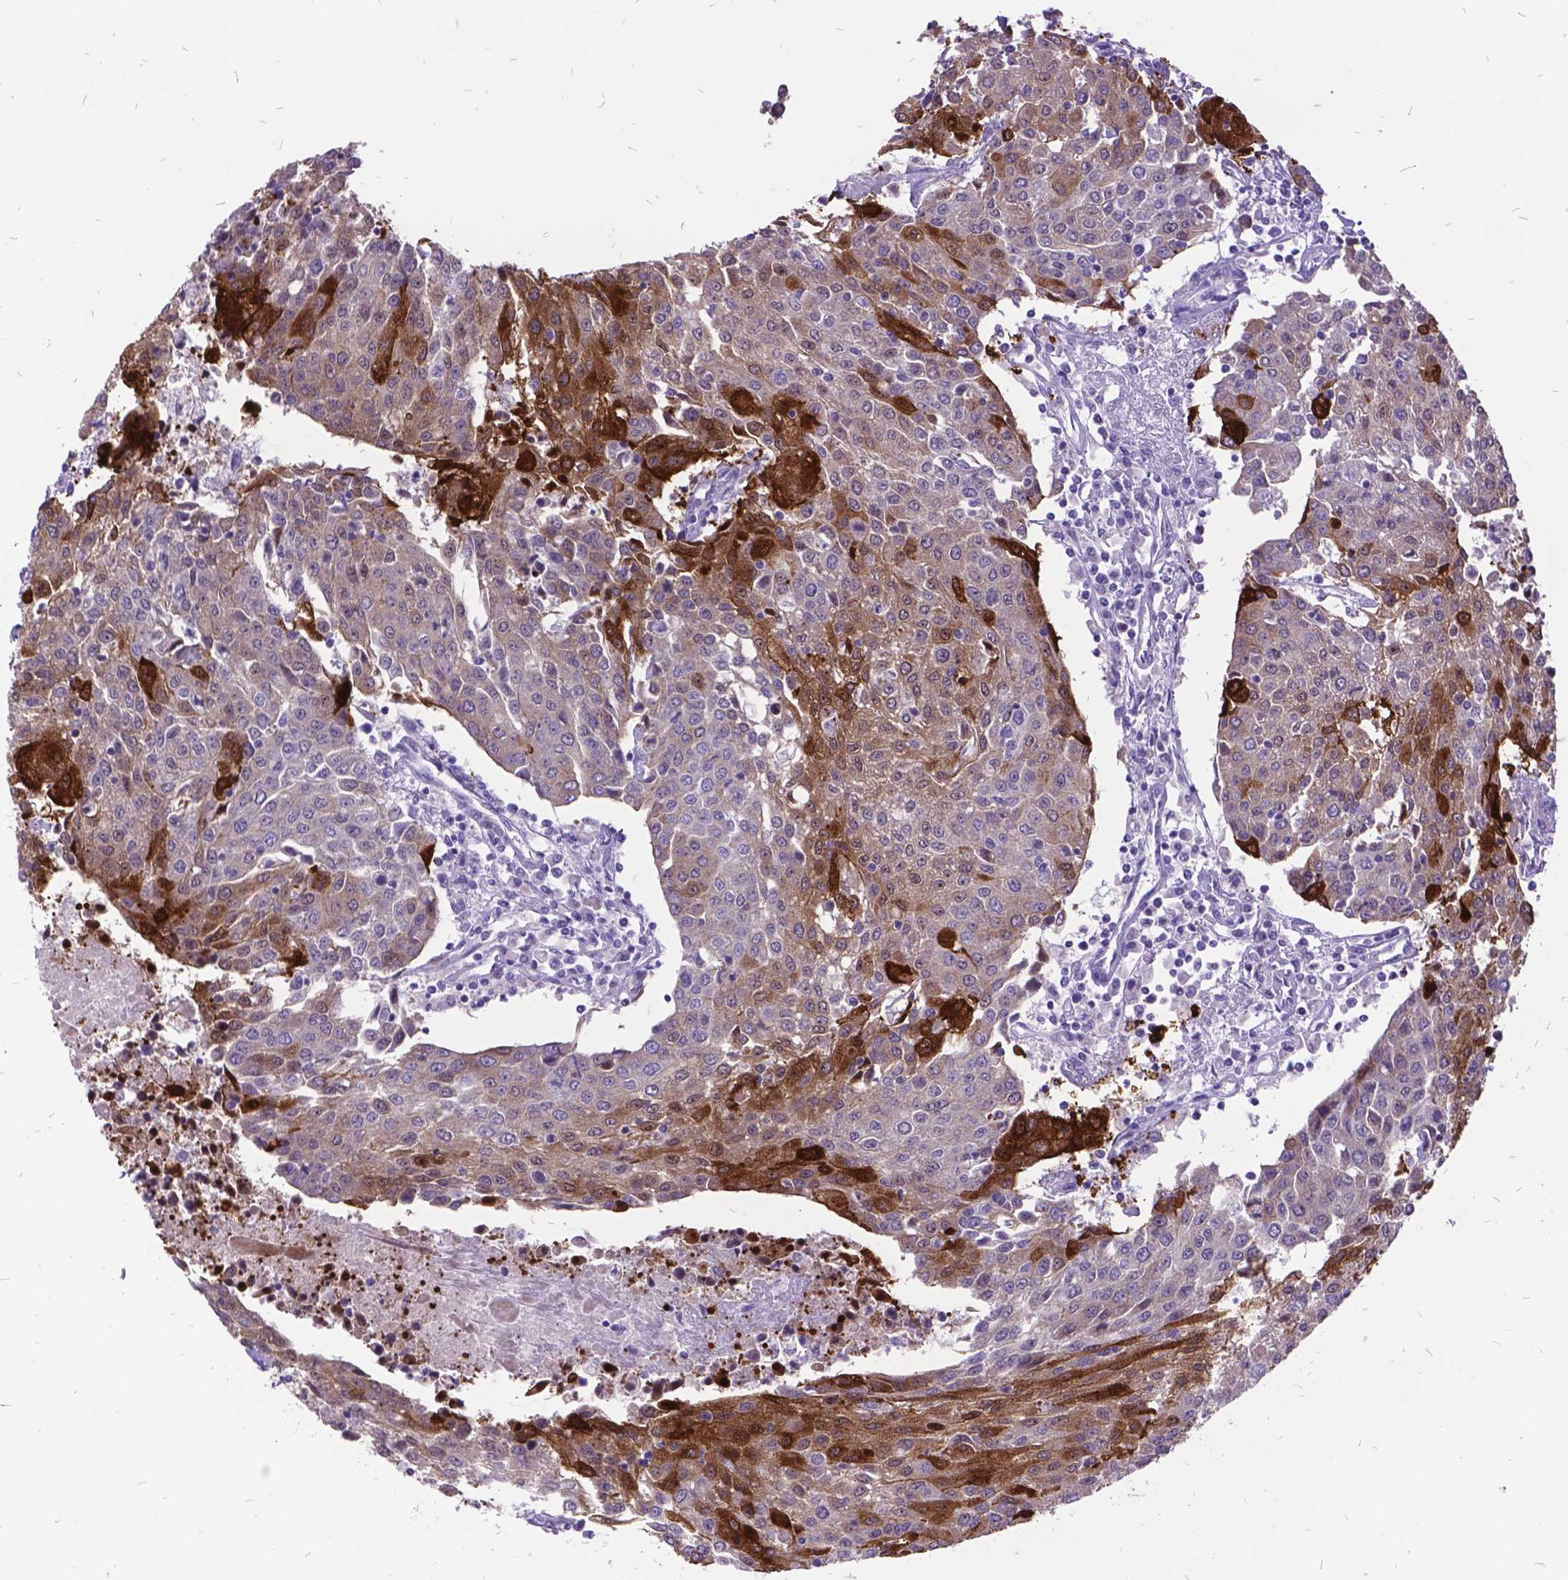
{"staining": {"intensity": "moderate", "quantity": "<25%", "location": "cytoplasmic/membranous"}, "tissue": "urothelial cancer", "cell_type": "Tumor cells", "image_type": "cancer", "snomed": [{"axis": "morphology", "description": "Urothelial carcinoma, High grade"}, {"axis": "topography", "description": "Urinary bladder"}], "caption": "Protein staining shows moderate cytoplasmic/membranous staining in about <25% of tumor cells in high-grade urothelial carcinoma.", "gene": "GRB7", "patient": {"sex": "female", "age": 85}}